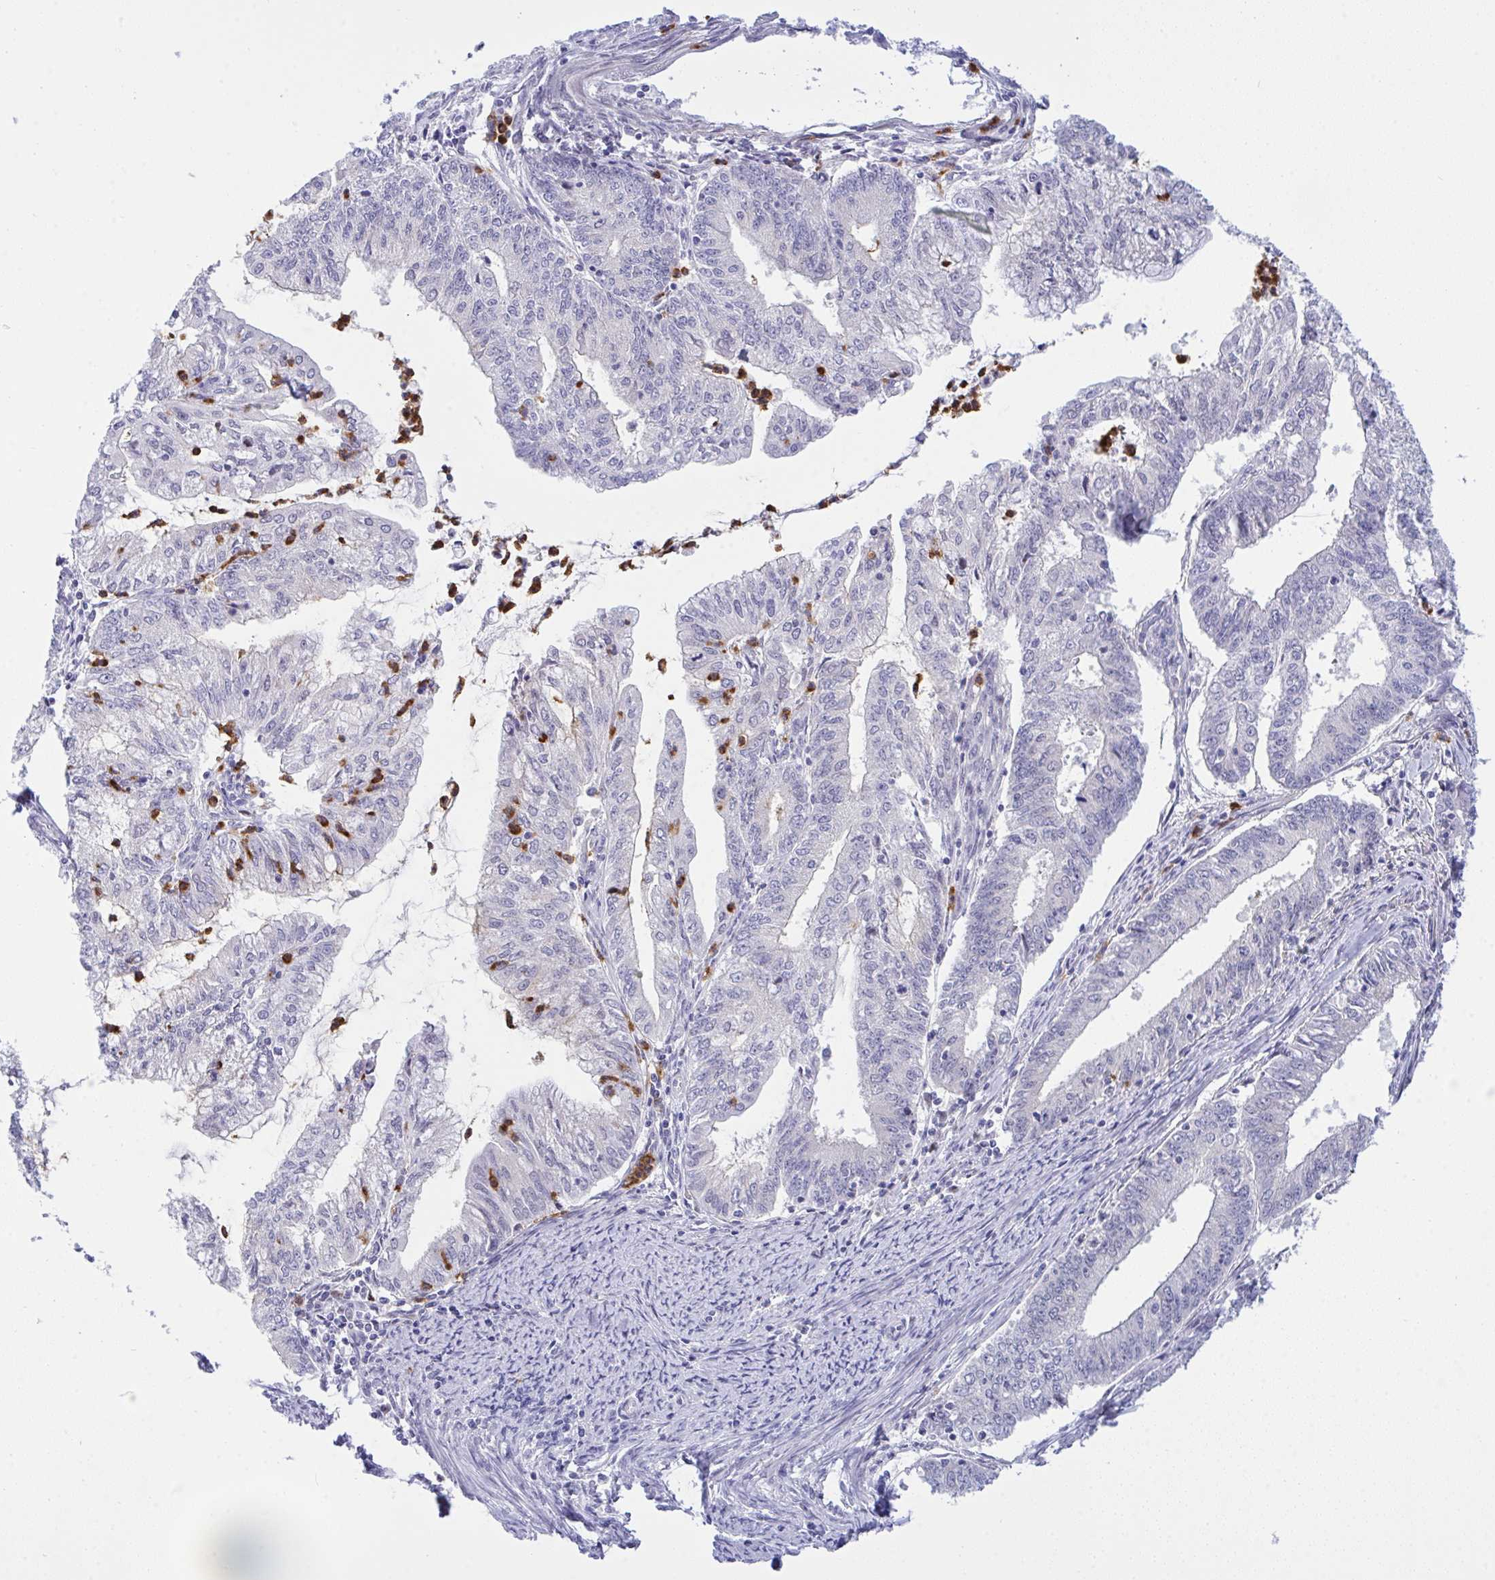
{"staining": {"intensity": "negative", "quantity": "none", "location": "none"}, "tissue": "endometrial cancer", "cell_type": "Tumor cells", "image_type": "cancer", "snomed": [{"axis": "morphology", "description": "Adenocarcinoma, NOS"}, {"axis": "topography", "description": "Endometrium"}], "caption": "The immunohistochemistry micrograph has no significant staining in tumor cells of endometrial adenocarcinoma tissue.", "gene": "ZNF554", "patient": {"sex": "female", "age": 61}}